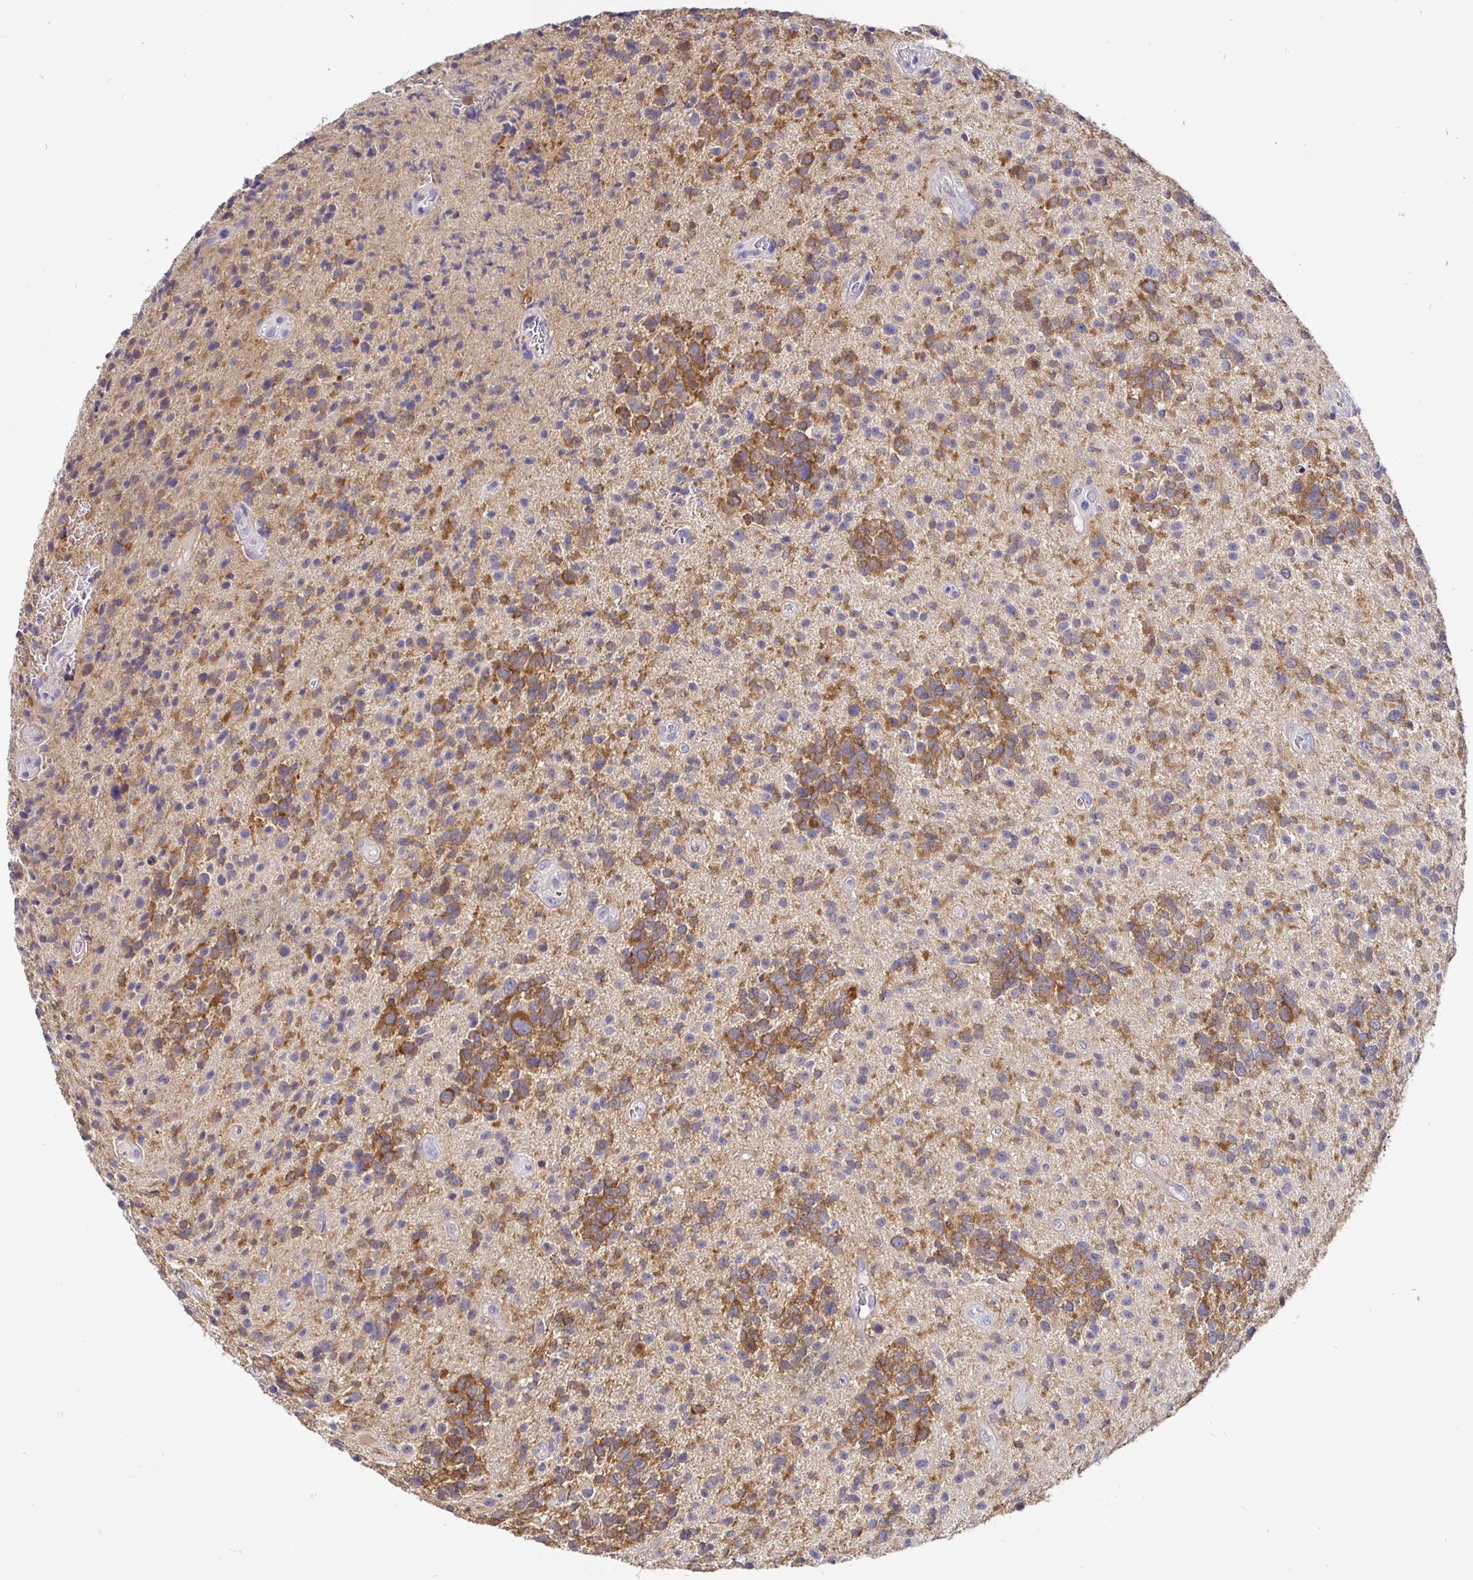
{"staining": {"intensity": "moderate", "quantity": ">75%", "location": "cytoplasmic/membranous"}, "tissue": "glioma", "cell_type": "Tumor cells", "image_type": "cancer", "snomed": [{"axis": "morphology", "description": "Glioma, malignant, High grade"}, {"axis": "topography", "description": "Brain"}], "caption": "Glioma tissue reveals moderate cytoplasmic/membranous positivity in about >75% of tumor cells The staining was performed using DAB (3,3'-diaminobenzidine), with brown indicating positive protein expression. Nuclei are stained blue with hematoxylin.", "gene": "KIF21A", "patient": {"sex": "male", "age": 29}}